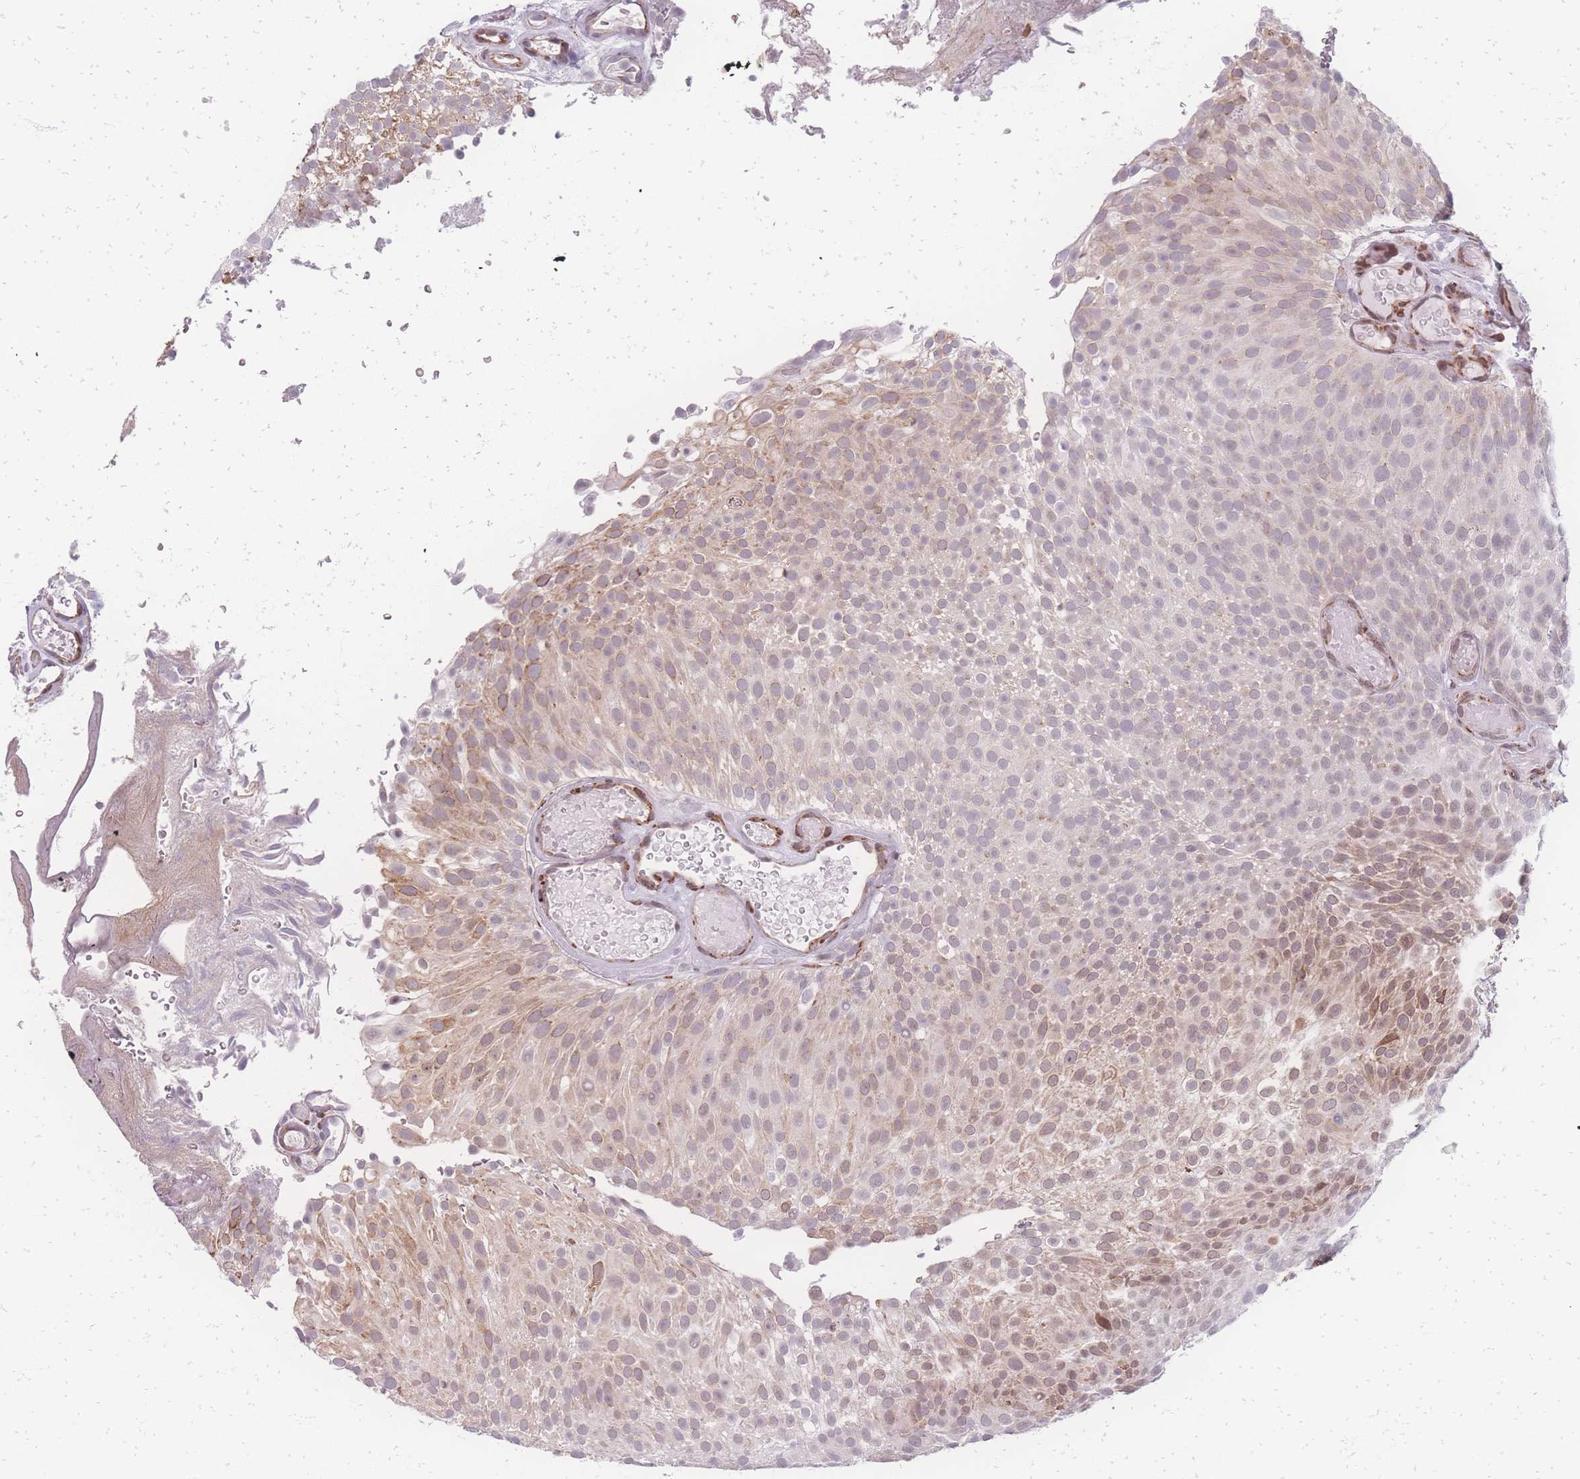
{"staining": {"intensity": "moderate", "quantity": "<25%", "location": "cytoplasmic/membranous,nuclear"}, "tissue": "urothelial cancer", "cell_type": "Tumor cells", "image_type": "cancer", "snomed": [{"axis": "morphology", "description": "Urothelial carcinoma, Low grade"}, {"axis": "topography", "description": "Urinary bladder"}], "caption": "High-magnification brightfield microscopy of urothelial cancer stained with DAB (3,3'-diaminobenzidine) (brown) and counterstained with hematoxylin (blue). tumor cells exhibit moderate cytoplasmic/membranous and nuclear staining is identified in approximately<25% of cells.", "gene": "ZC3H13", "patient": {"sex": "male", "age": 78}}